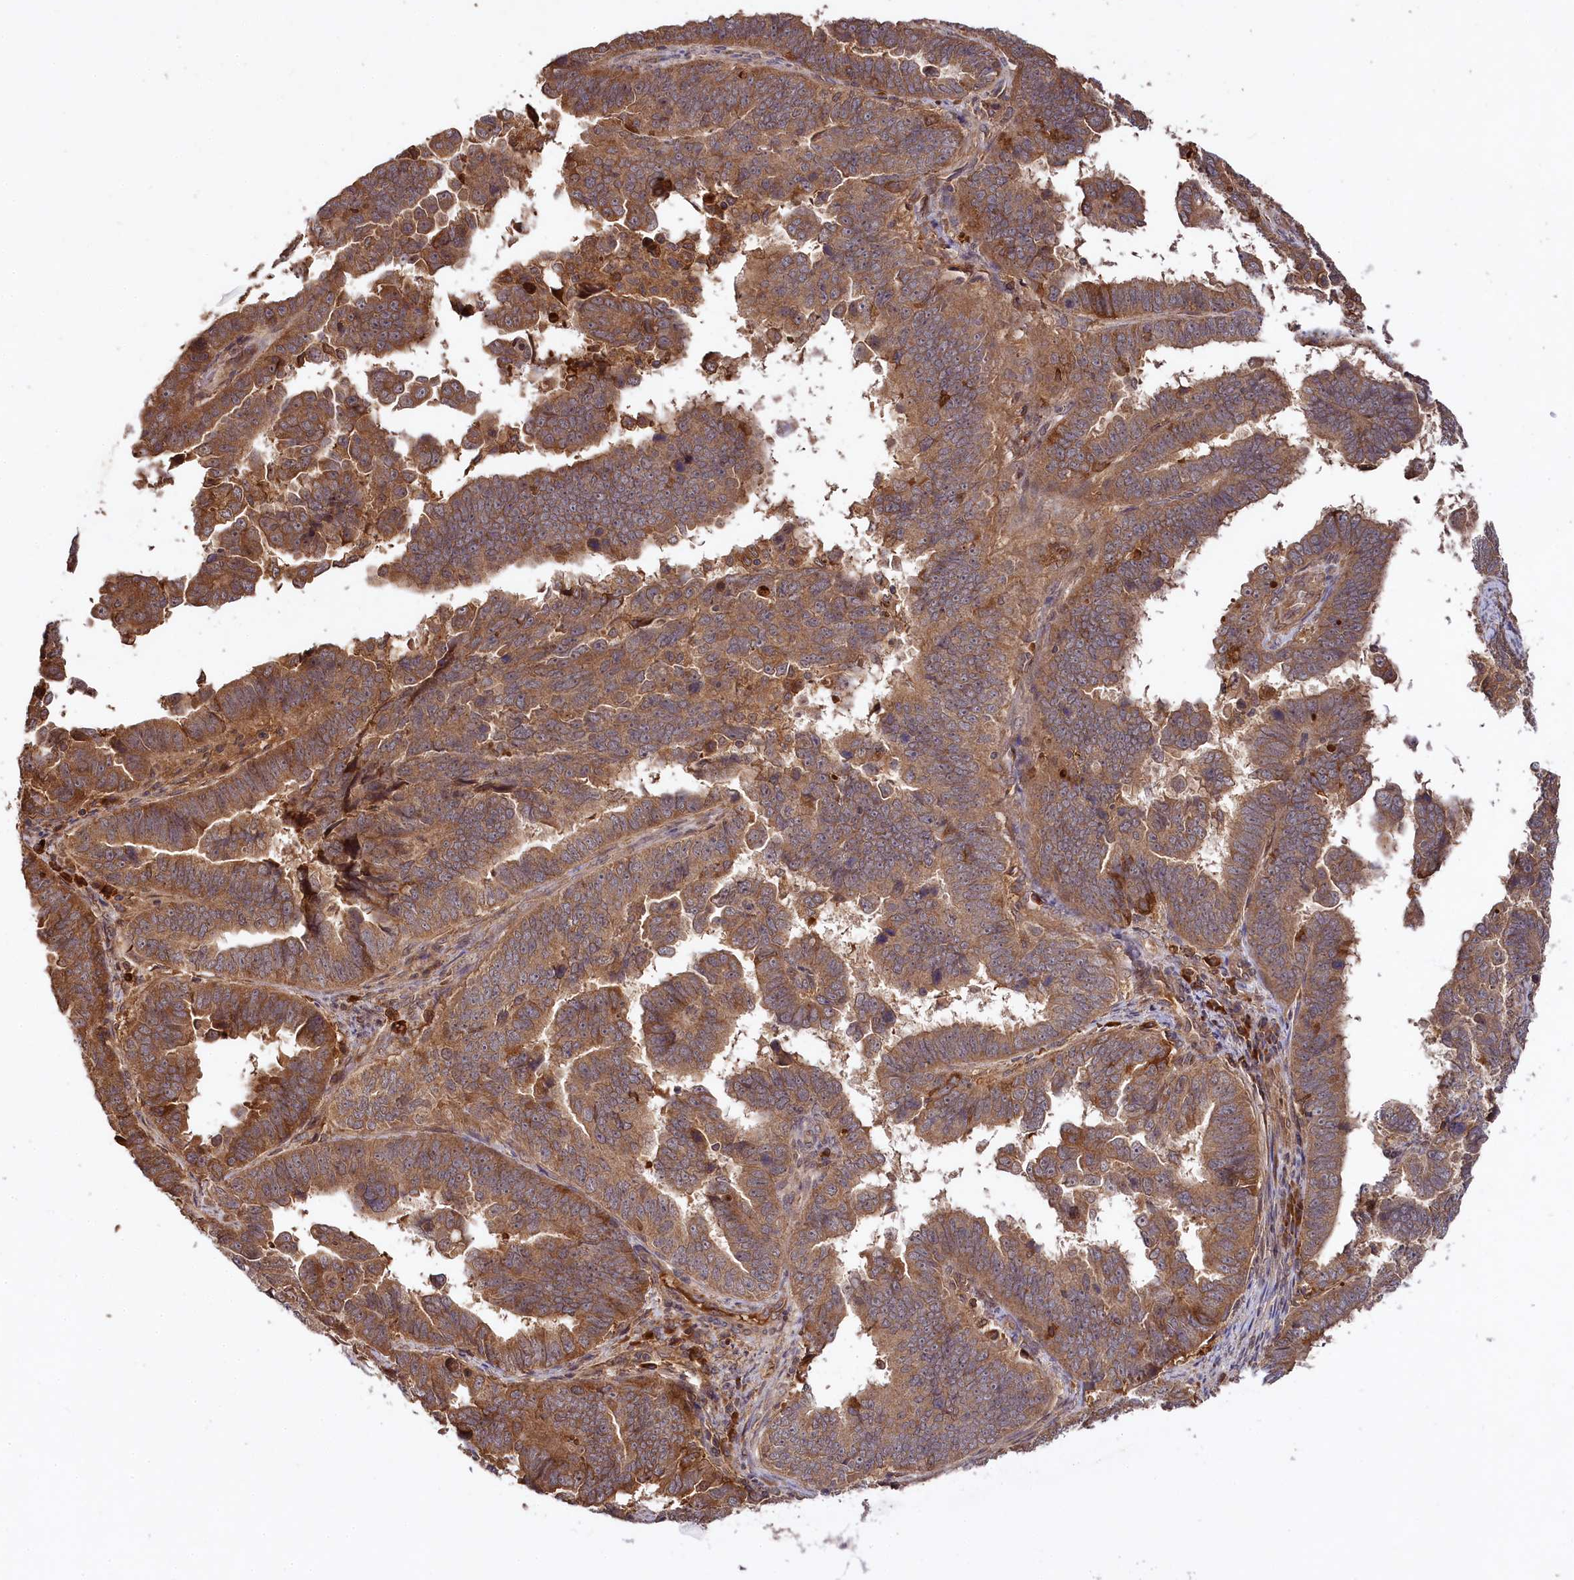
{"staining": {"intensity": "moderate", "quantity": ">75%", "location": "cytoplasmic/membranous"}, "tissue": "endometrial cancer", "cell_type": "Tumor cells", "image_type": "cancer", "snomed": [{"axis": "morphology", "description": "Adenocarcinoma, NOS"}, {"axis": "topography", "description": "Endometrium"}], "caption": "Tumor cells reveal medium levels of moderate cytoplasmic/membranous staining in about >75% of cells in endometrial adenocarcinoma. Nuclei are stained in blue.", "gene": "MCF2L2", "patient": {"sex": "female", "age": 75}}